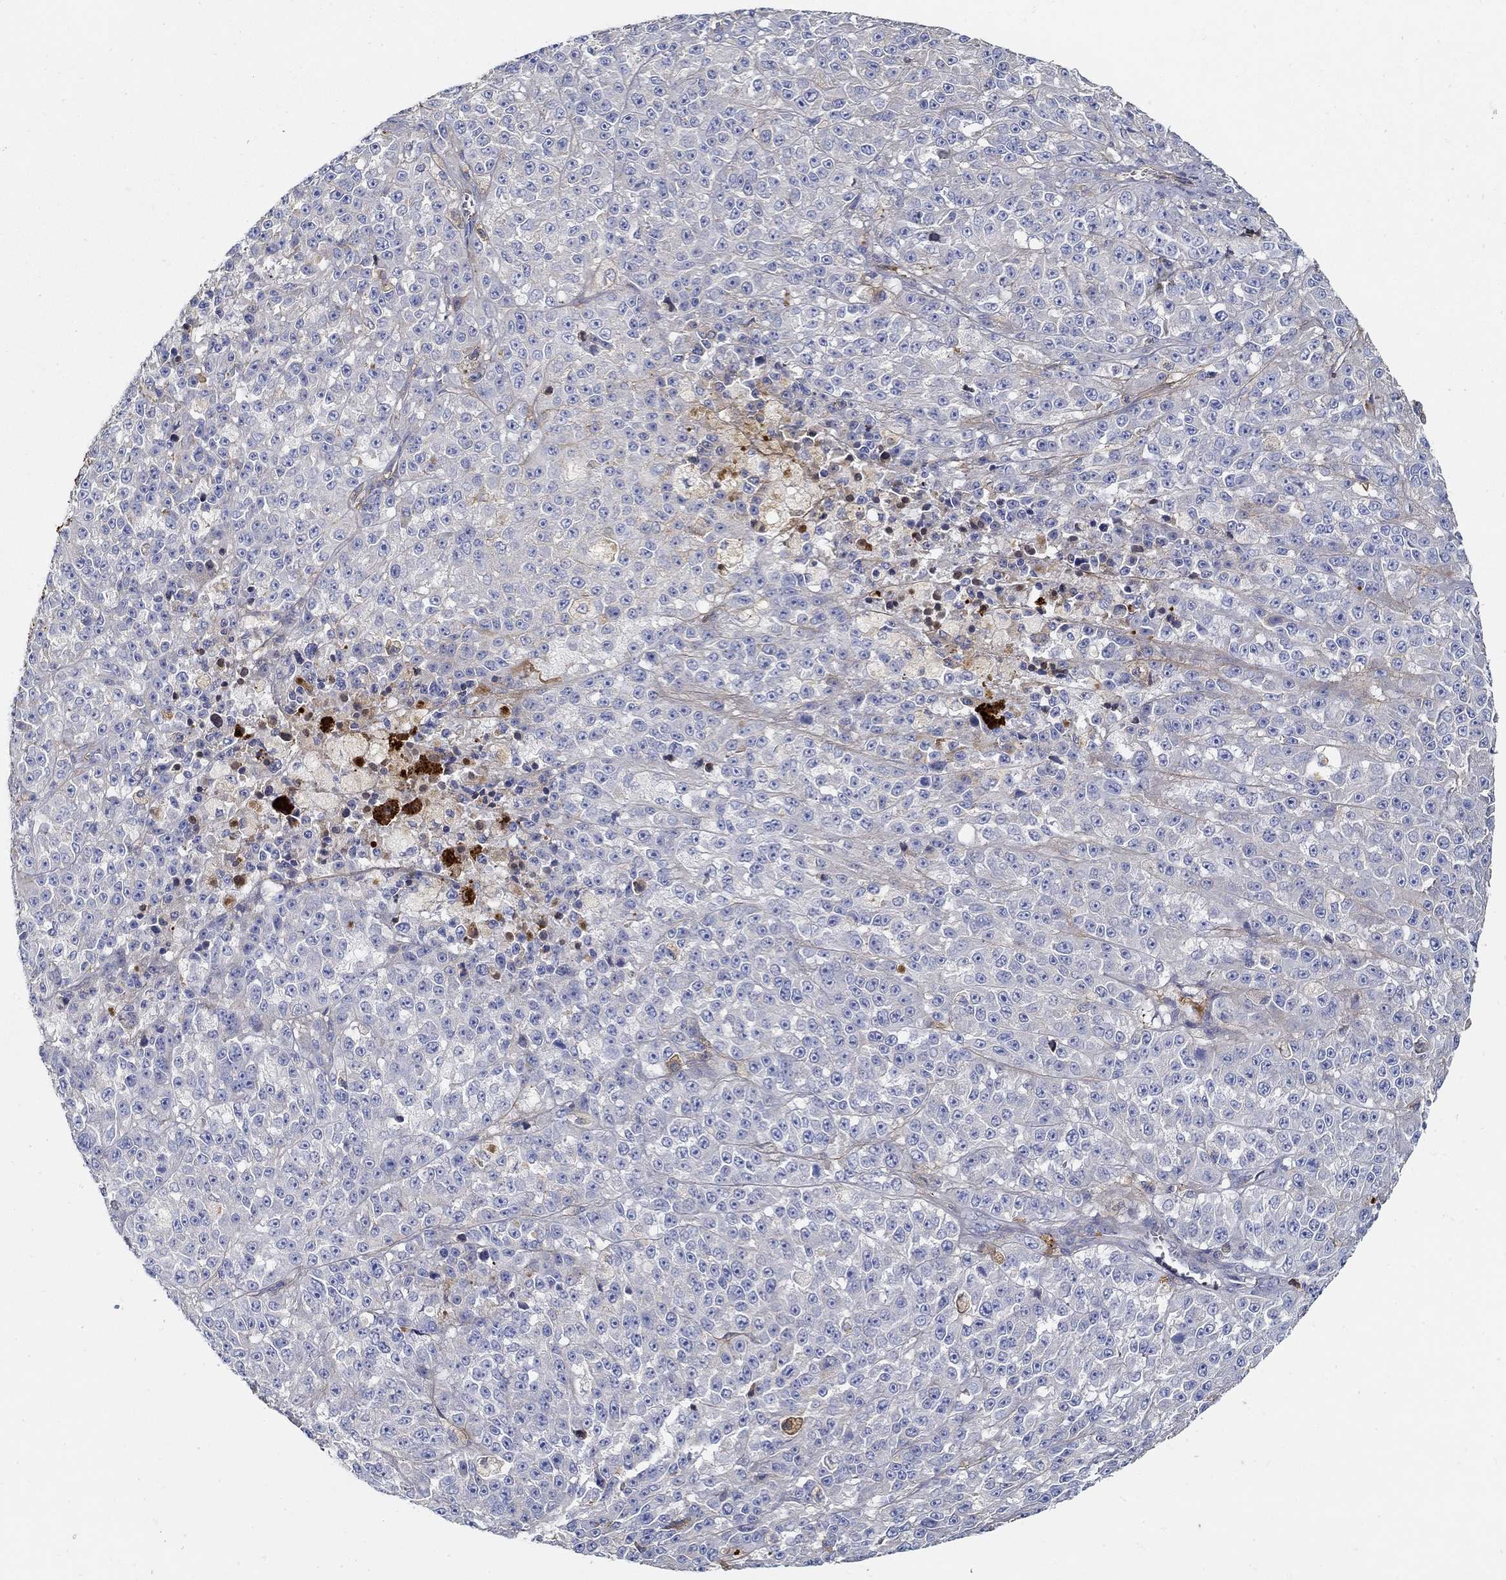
{"staining": {"intensity": "negative", "quantity": "none", "location": "none"}, "tissue": "melanoma", "cell_type": "Tumor cells", "image_type": "cancer", "snomed": [{"axis": "morphology", "description": "Malignant melanoma, NOS"}, {"axis": "topography", "description": "Skin"}], "caption": "DAB (3,3'-diaminobenzidine) immunohistochemical staining of human malignant melanoma shows no significant positivity in tumor cells.", "gene": "TGFBI", "patient": {"sex": "female", "age": 58}}